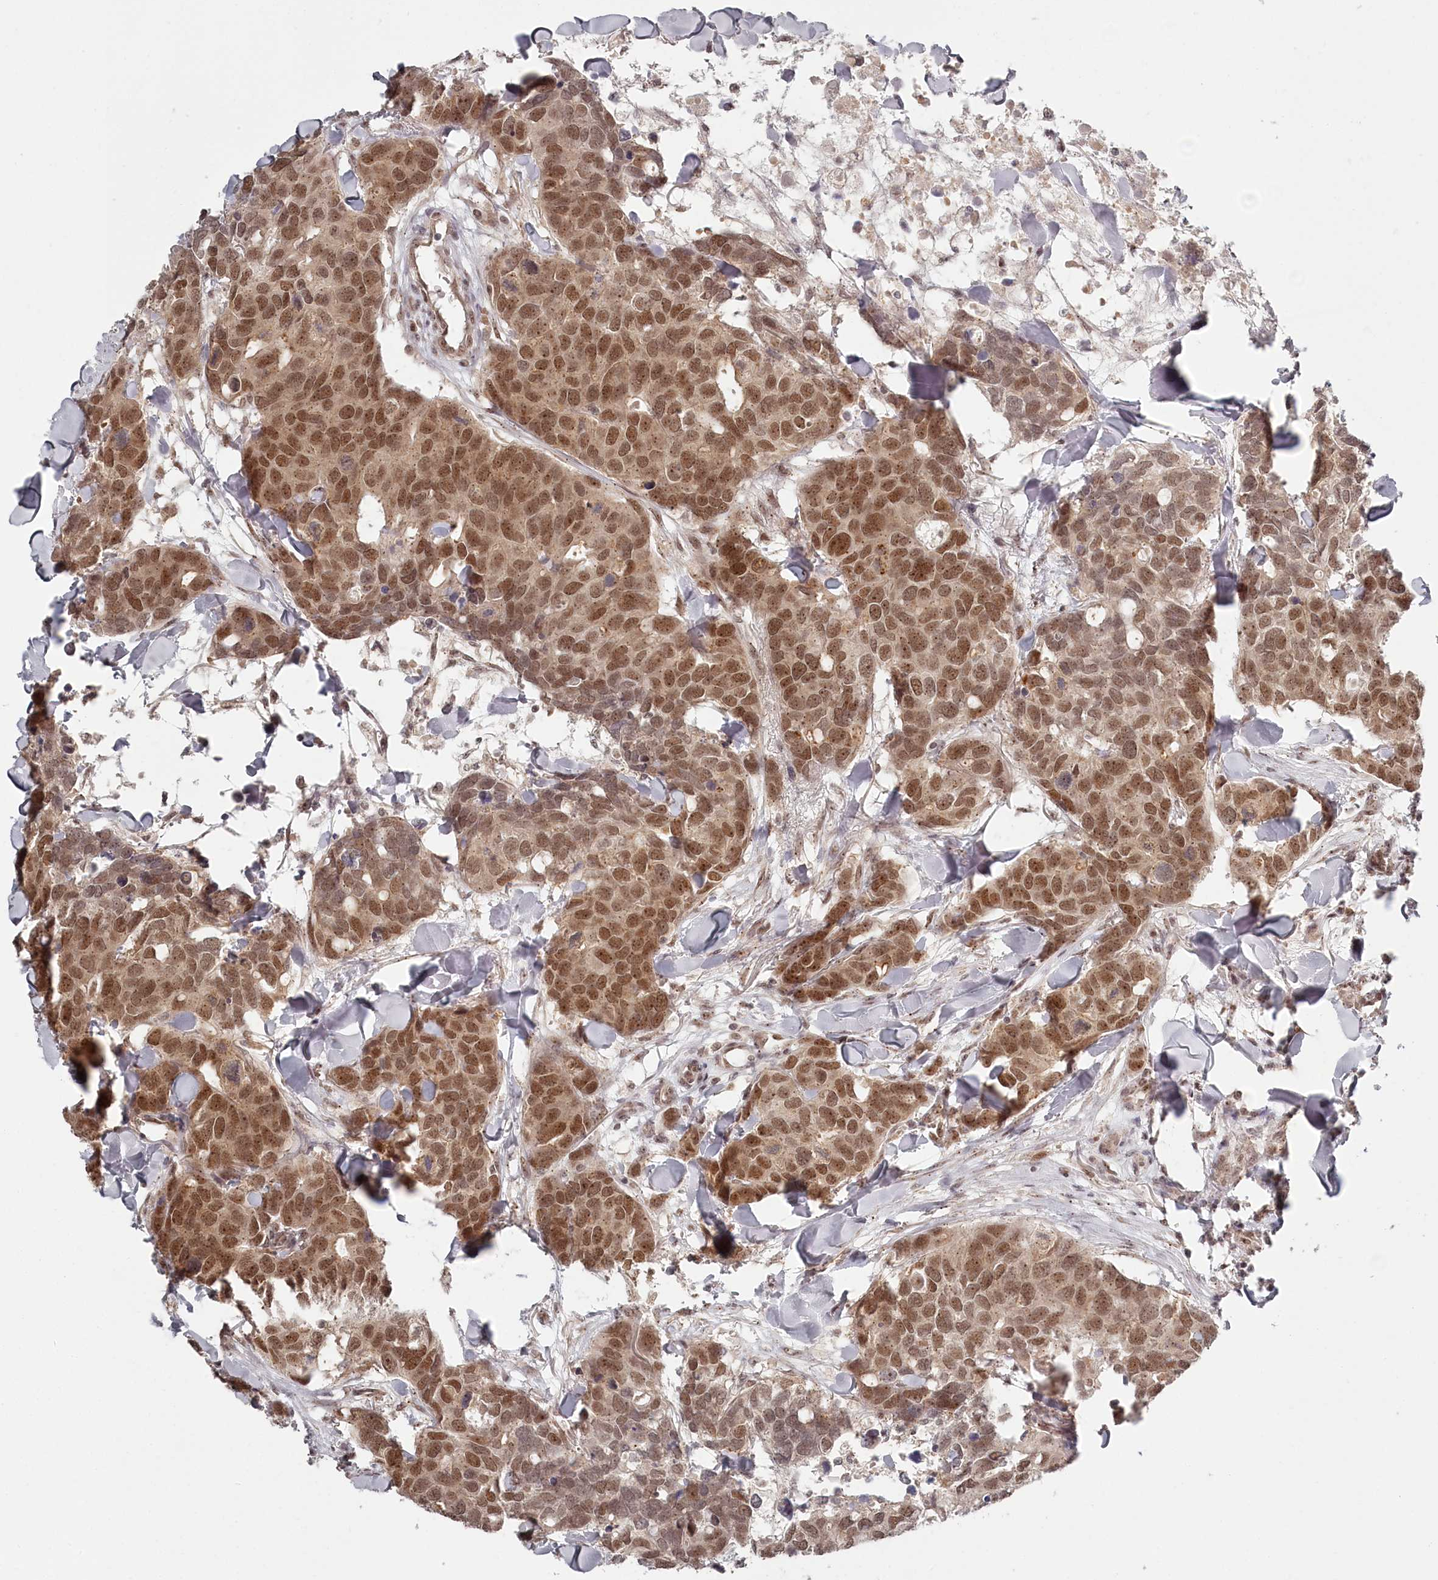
{"staining": {"intensity": "moderate", "quantity": ">75%", "location": "nuclear"}, "tissue": "breast cancer", "cell_type": "Tumor cells", "image_type": "cancer", "snomed": [{"axis": "morphology", "description": "Duct carcinoma"}, {"axis": "topography", "description": "Breast"}], "caption": "Infiltrating ductal carcinoma (breast) was stained to show a protein in brown. There is medium levels of moderate nuclear positivity in approximately >75% of tumor cells.", "gene": "EXOSC1", "patient": {"sex": "female", "age": 83}}